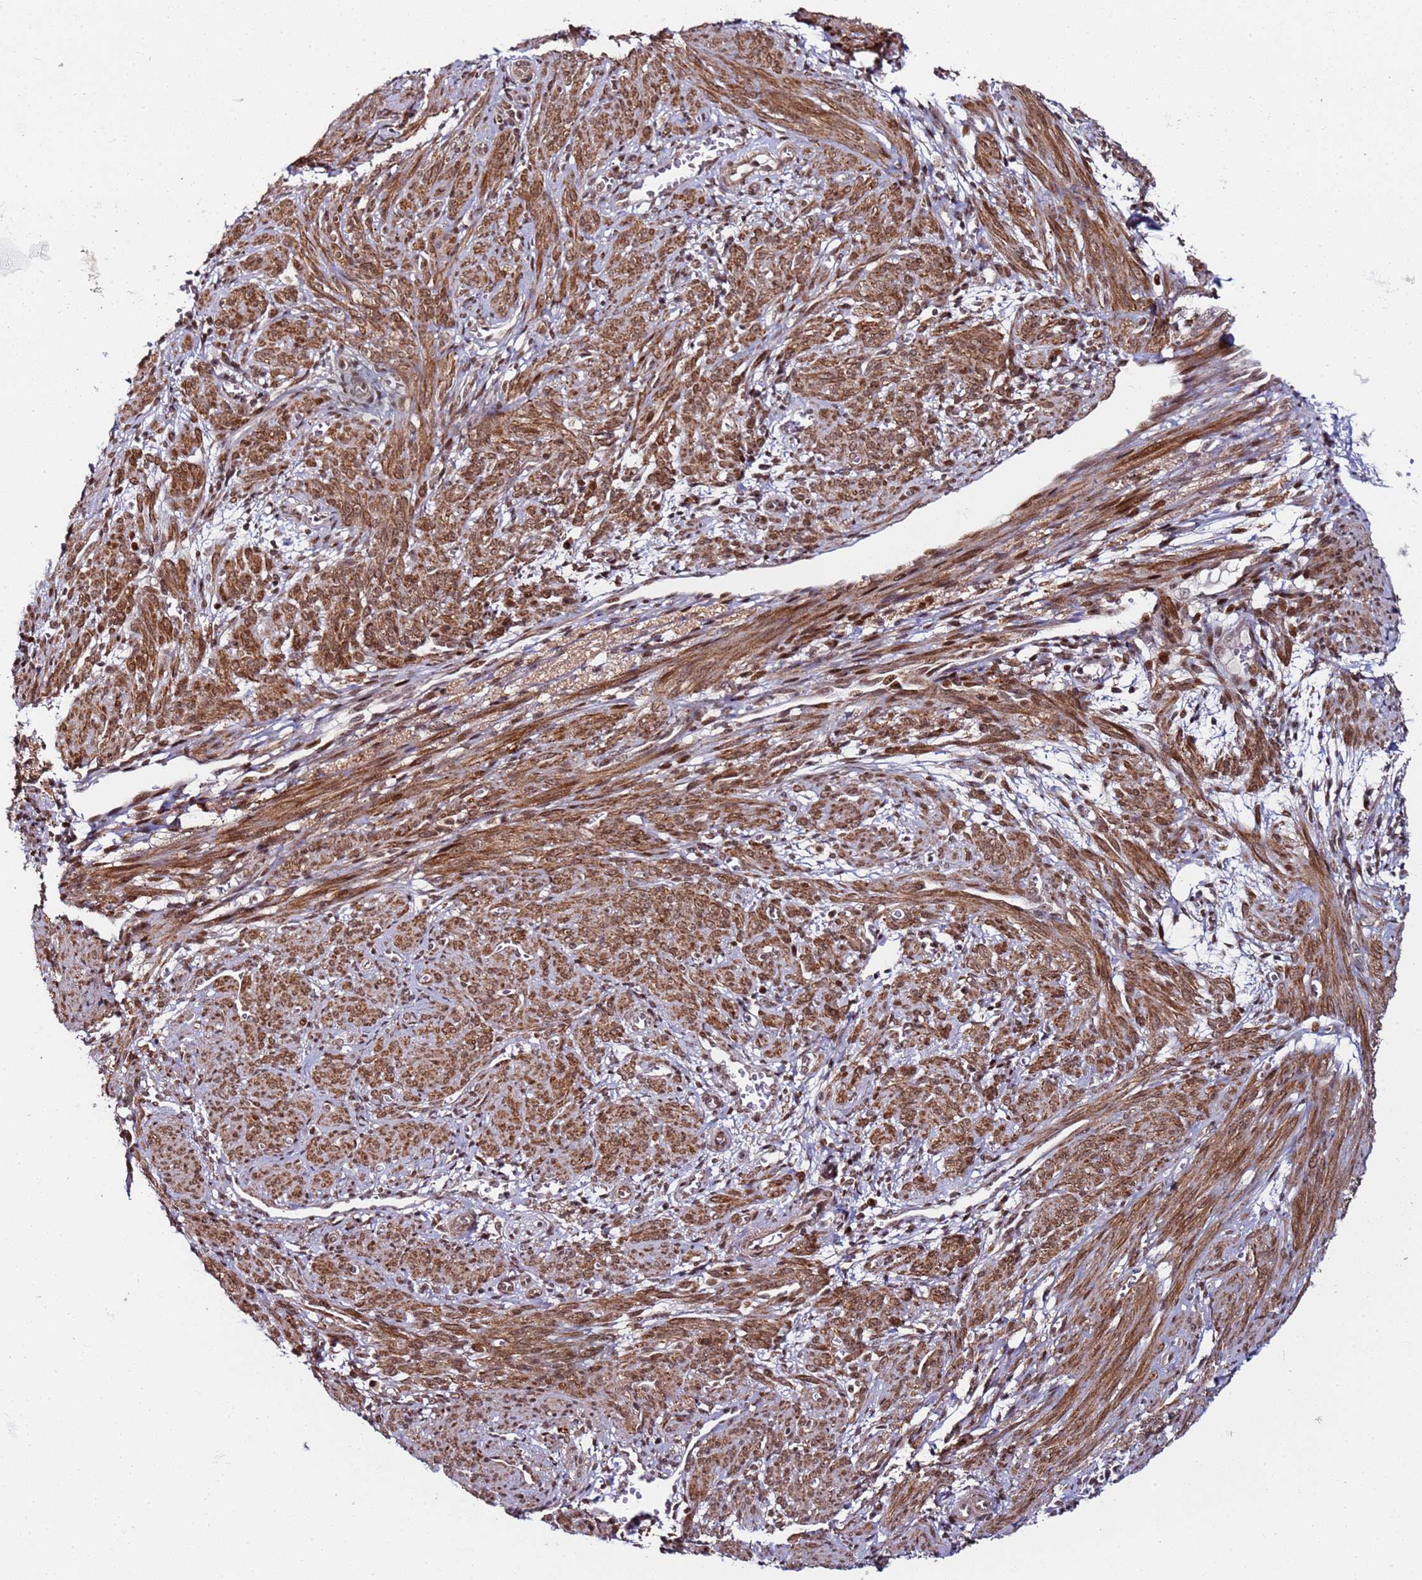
{"staining": {"intensity": "moderate", "quantity": "25%-75%", "location": "cytoplasmic/membranous"}, "tissue": "smooth muscle", "cell_type": "Smooth muscle cells", "image_type": "normal", "snomed": [{"axis": "morphology", "description": "Normal tissue, NOS"}, {"axis": "topography", "description": "Smooth muscle"}], "caption": "Smooth muscle stained with immunohistochemistry (IHC) reveals moderate cytoplasmic/membranous positivity in about 25%-75% of smooth muscle cells.", "gene": "PPM1H", "patient": {"sex": "female", "age": 39}}